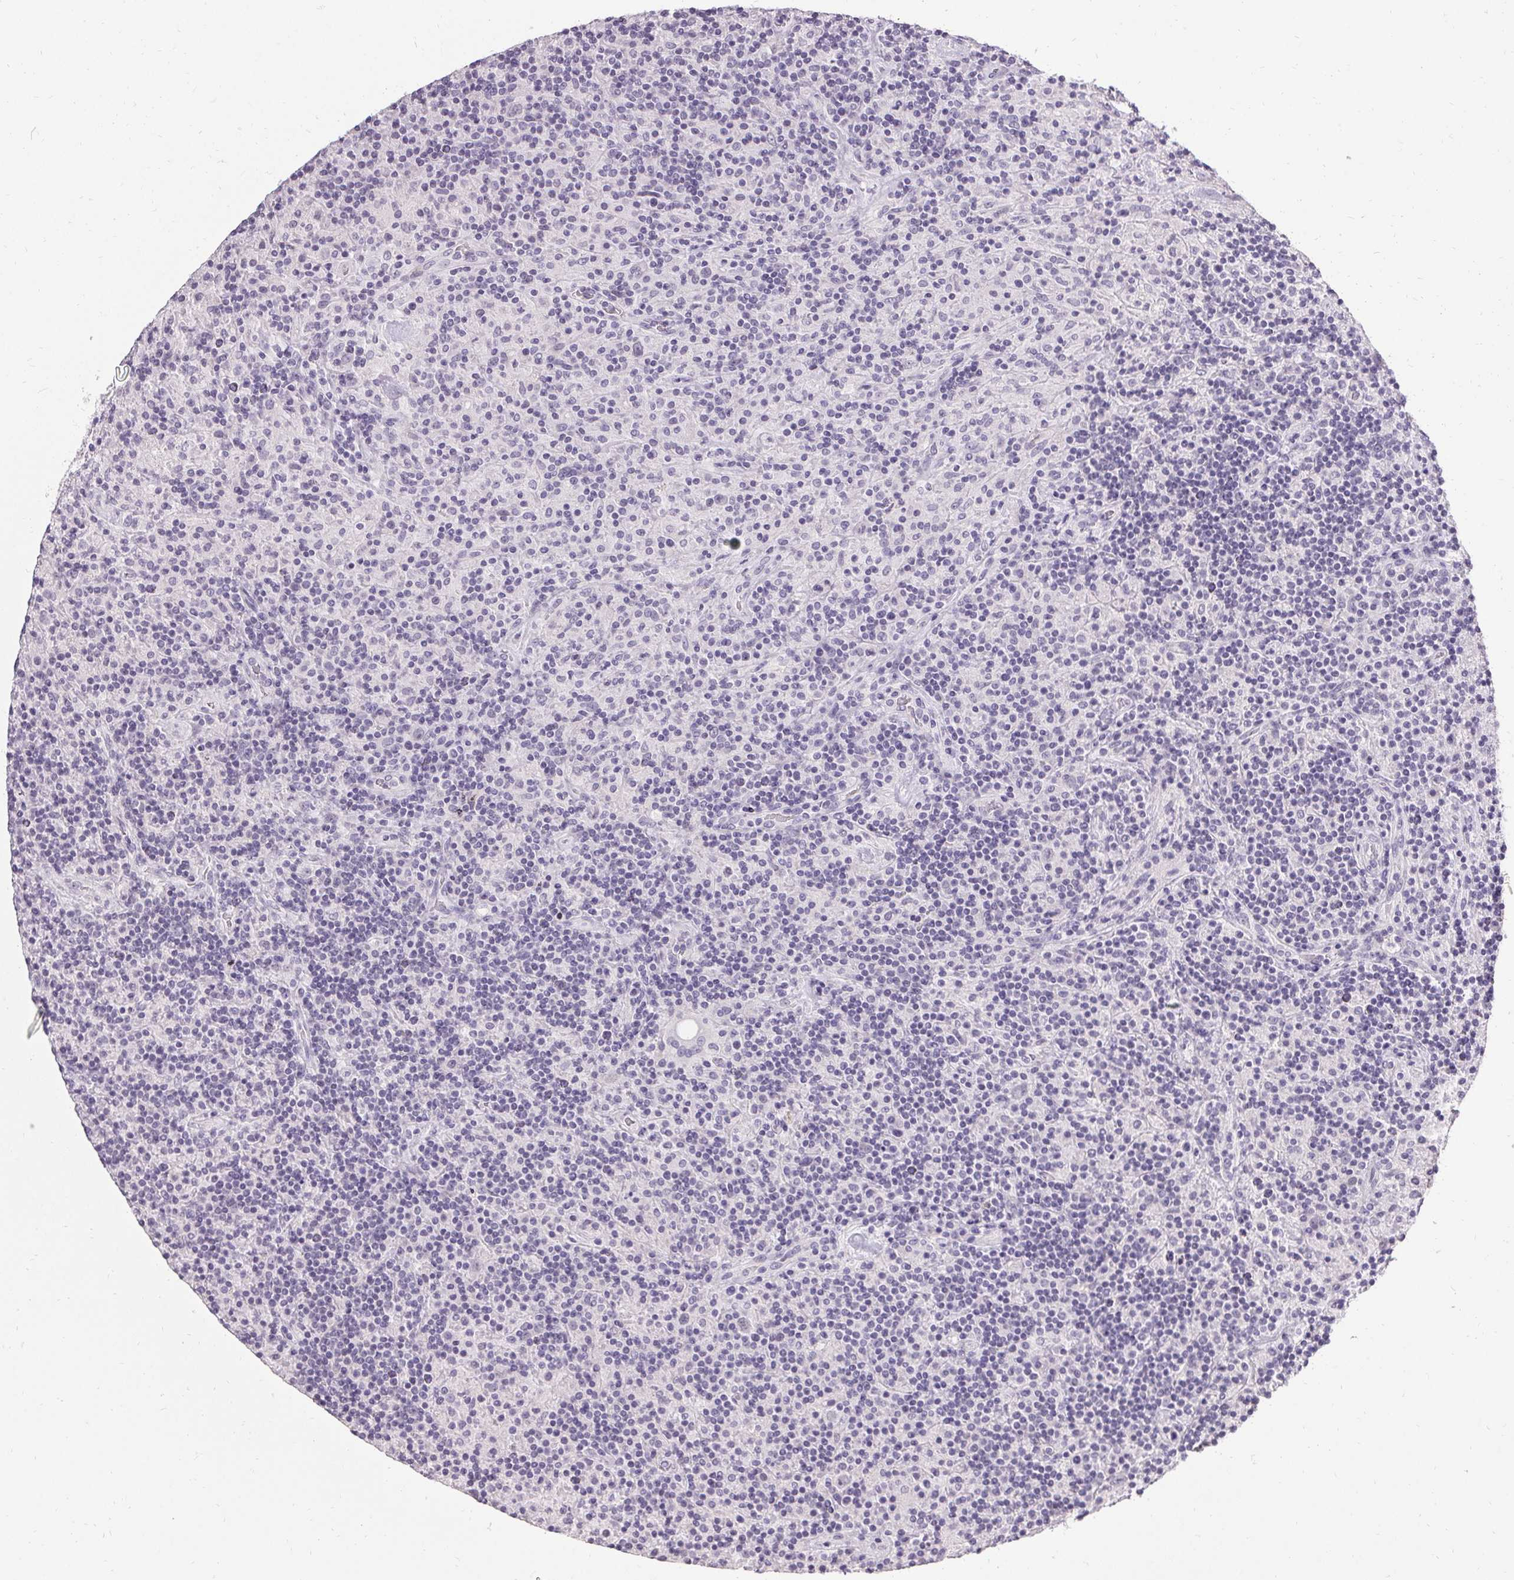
{"staining": {"intensity": "negative", "quantity": "none", "location": "none"}, "tissue": "lymphoma", "cell_type": "Tumor cells", "image_type": "cancer", "snomed": [{"axis": "morphology", "description": "Hodgkin's disease, NOS"}, {"axis": "topography", "description": "Lymph node"}], "caption": "This is an immunohistochemistry photomicrograph of Hodgkin's disease. There is no positivity in tumor cells.", "gene": "PMEL", "patient": {"sex": "male", "age": 70}}